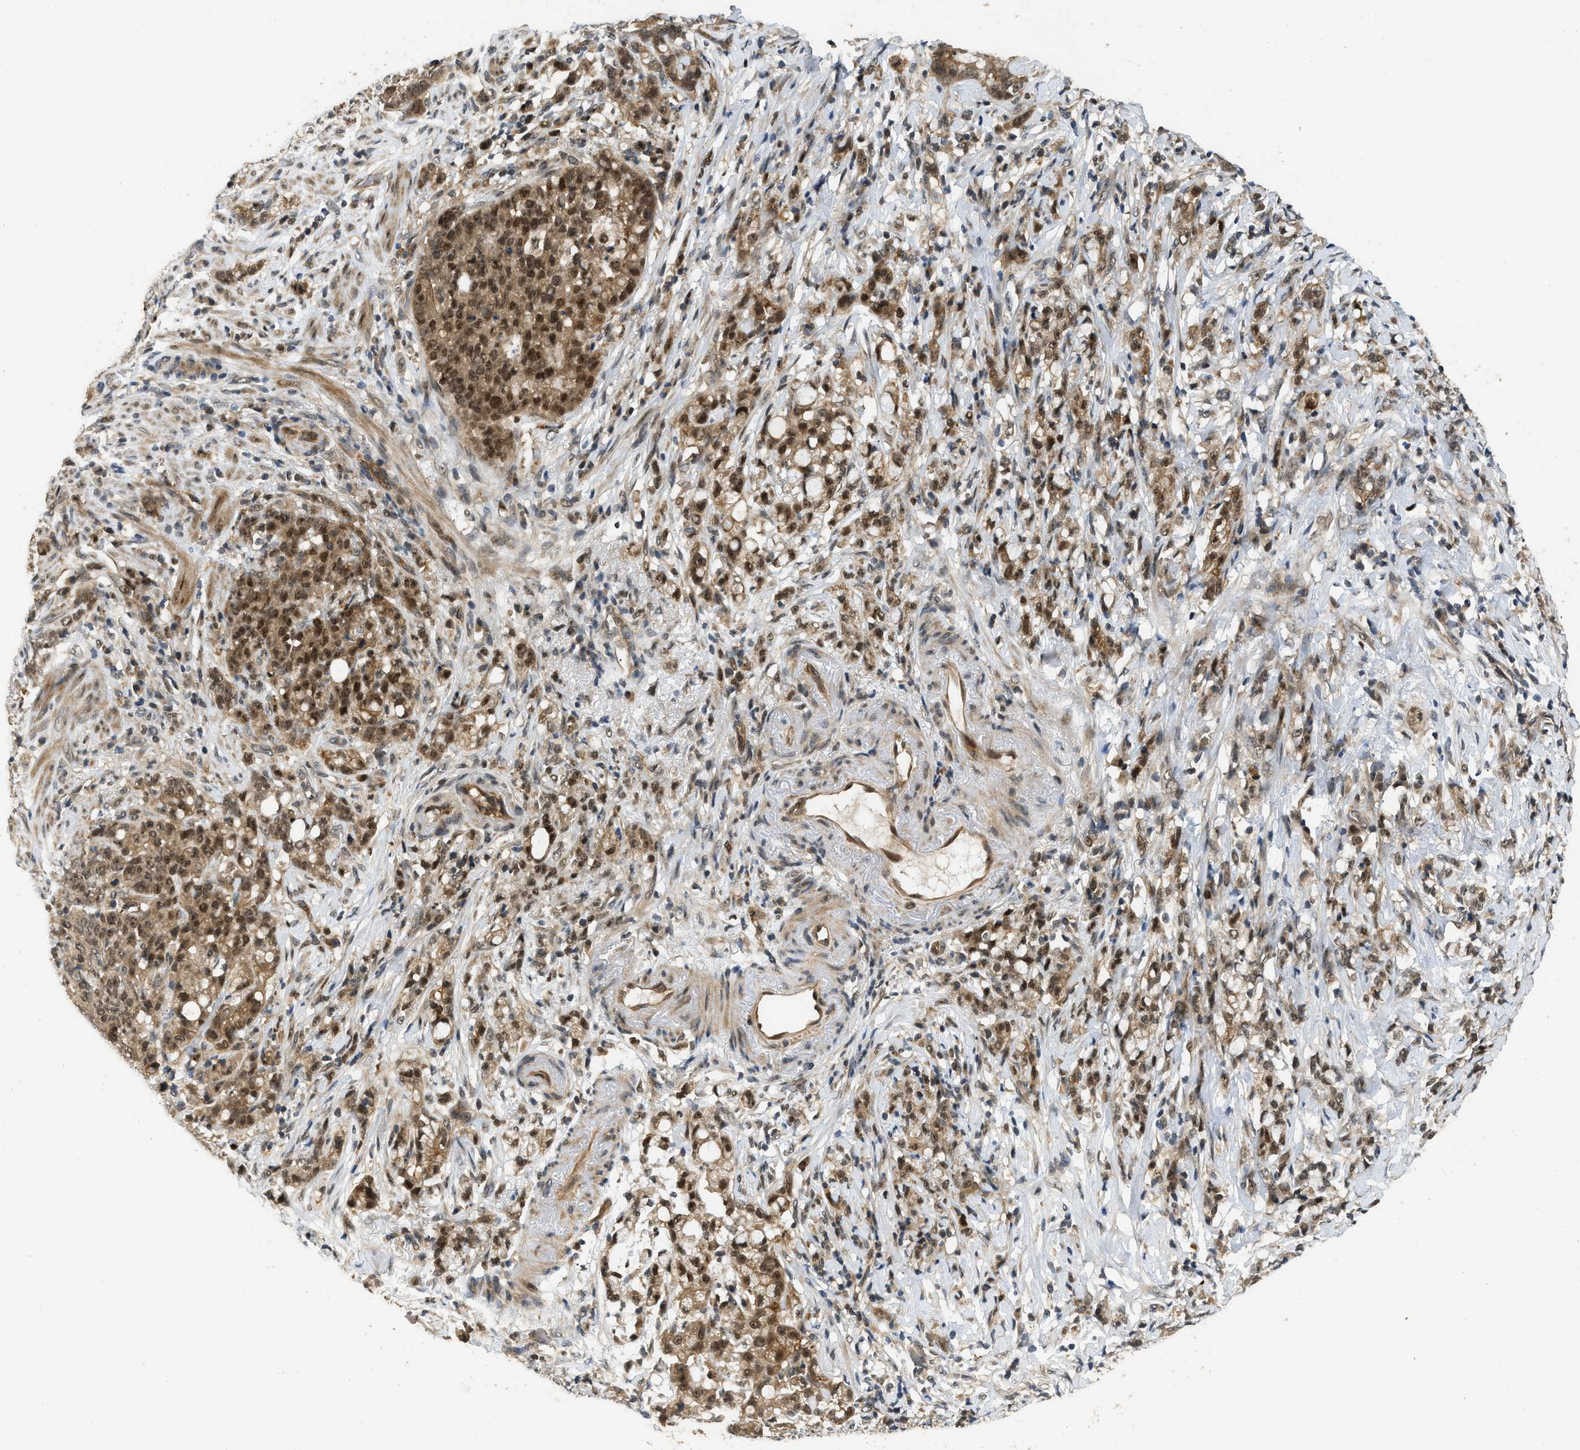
{"staining": {"intensity": "moderate", "quantity": ">75%", "location": "cytoplasmic/membranous,nuclear"}, "tissue": "stomach cancer", "cell_type": "Tumor cells", "image_type": "cancer", "snomed": [{"axis": "morphology", "description": "Adenocarcinoma, NOS"}, {"axis": "topography", "description": "Stomach, lower"}], "caption": "Protein analysis of stomach adenocarcinoma tissue shows moderate cytoplasmic/membranous and nuclear positivity in approximately >75% of tumor cells.", "gene": "GET1", "patient": {"sex": "male", "age": 88}}